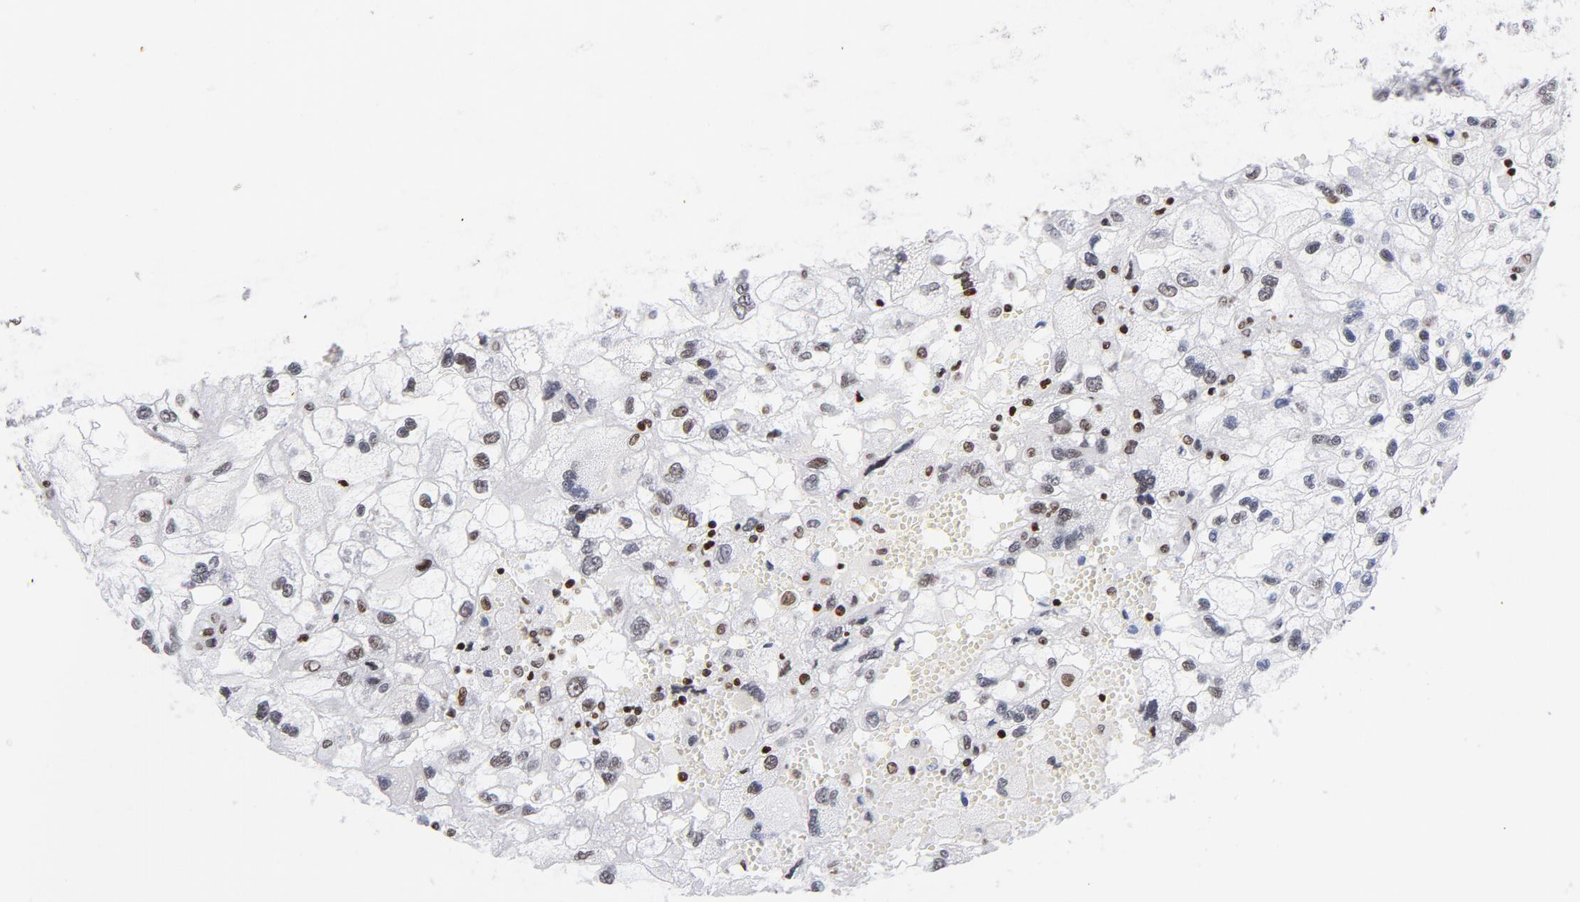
{"staining": {"intensity": "moderate", "quantity": "25%-75%", "location": "nuclear"}, "tissue": "renal cancer", "cell_type": "Tumor cells", "image_type": "cancer", "snomed": [{"axis": "morphology", "description": "Normal tissue, NOS"}, {"axis": "morphology", "description": "Adenocarcinoma, NOS"}, {"axis": "topography", "description": "Kidney"}], "caption": "Immunohistochemical staining of human renal cancer (adenocarcinoma) exhibits moderate nuclear protein staining in approximately 25%-75% of tumor cells.", "gene": "TOP2B", "patient": {"sex": "male", "age": 71}}